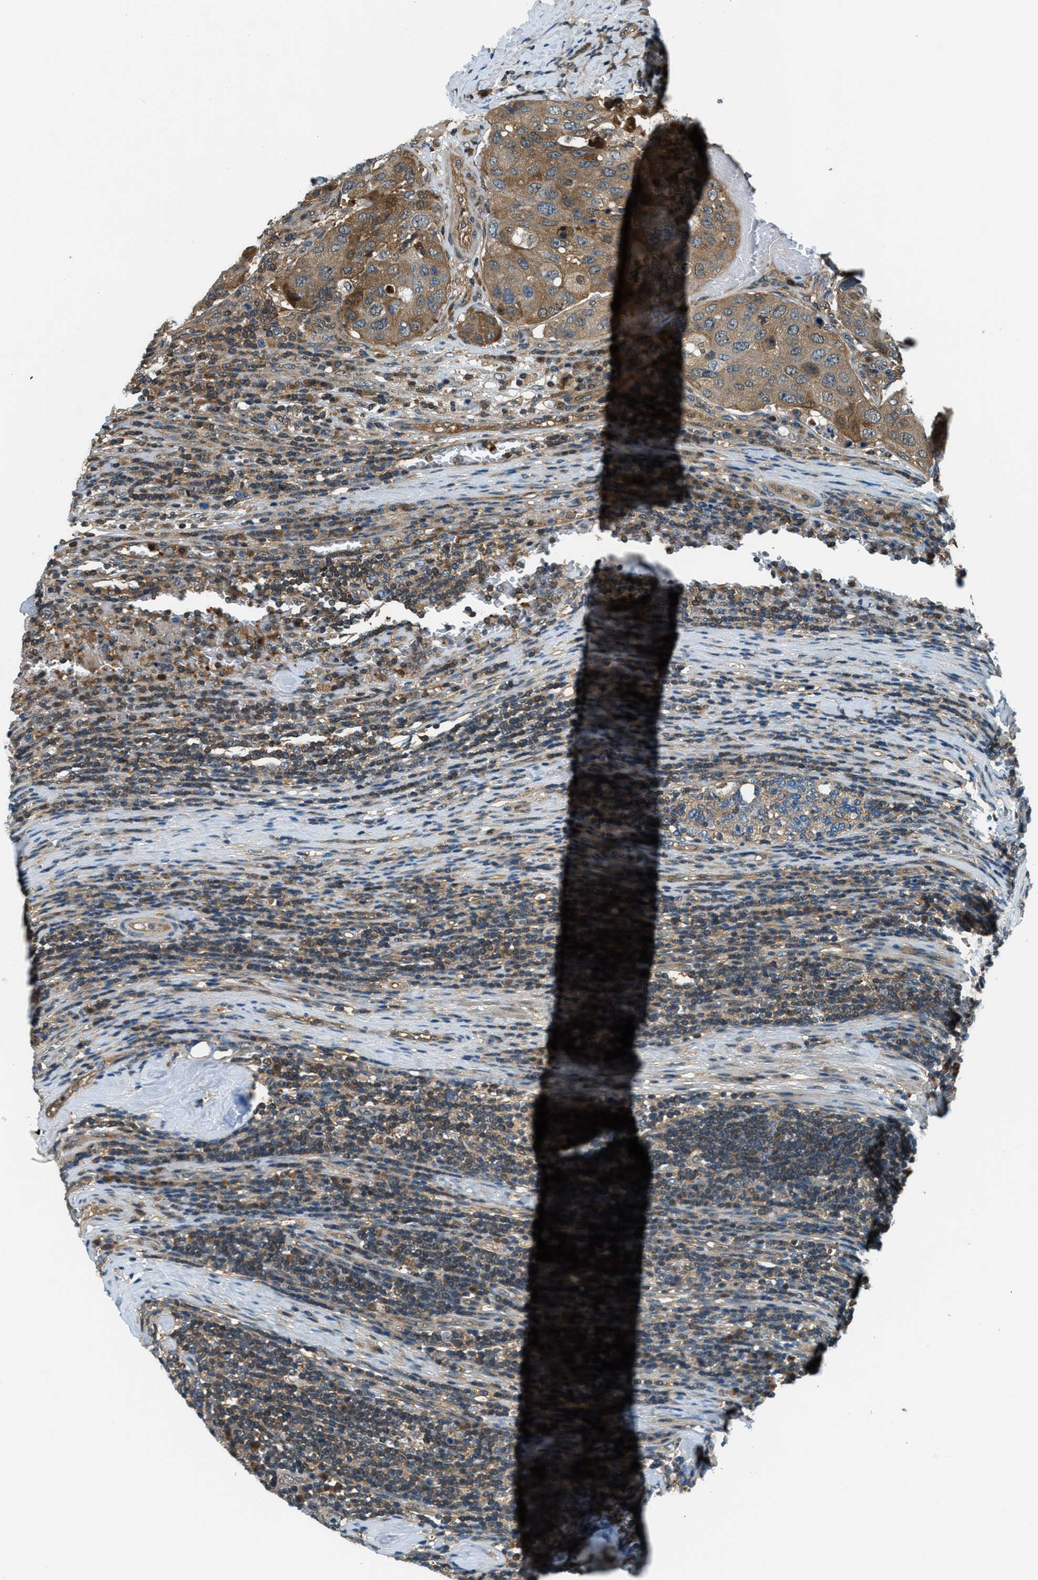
{"staining": {"intensity": "moderate", "quantity": ">75%", "location": "cytoplasmic/membranous"}, "tissue": "urothelial cancer", "cell_type": "Tumor cells", "image_type": "cancer", "snomed": [{"axis": "morphology", "description": "Urothelial carcinoma, High grade"}, {"axis": "topography", "description": "Lymph node"}, {"axis": "topography", "description": "Urinary bladder"}], "caption": "Human urothelial cancer stained with a brown dye demonstrates moderate cytoplasmic/membranous positive positivity in approximately >75% of tumor cells.", "gene": "HEBP2", "patient": {"sex": "male", "age": 51}}